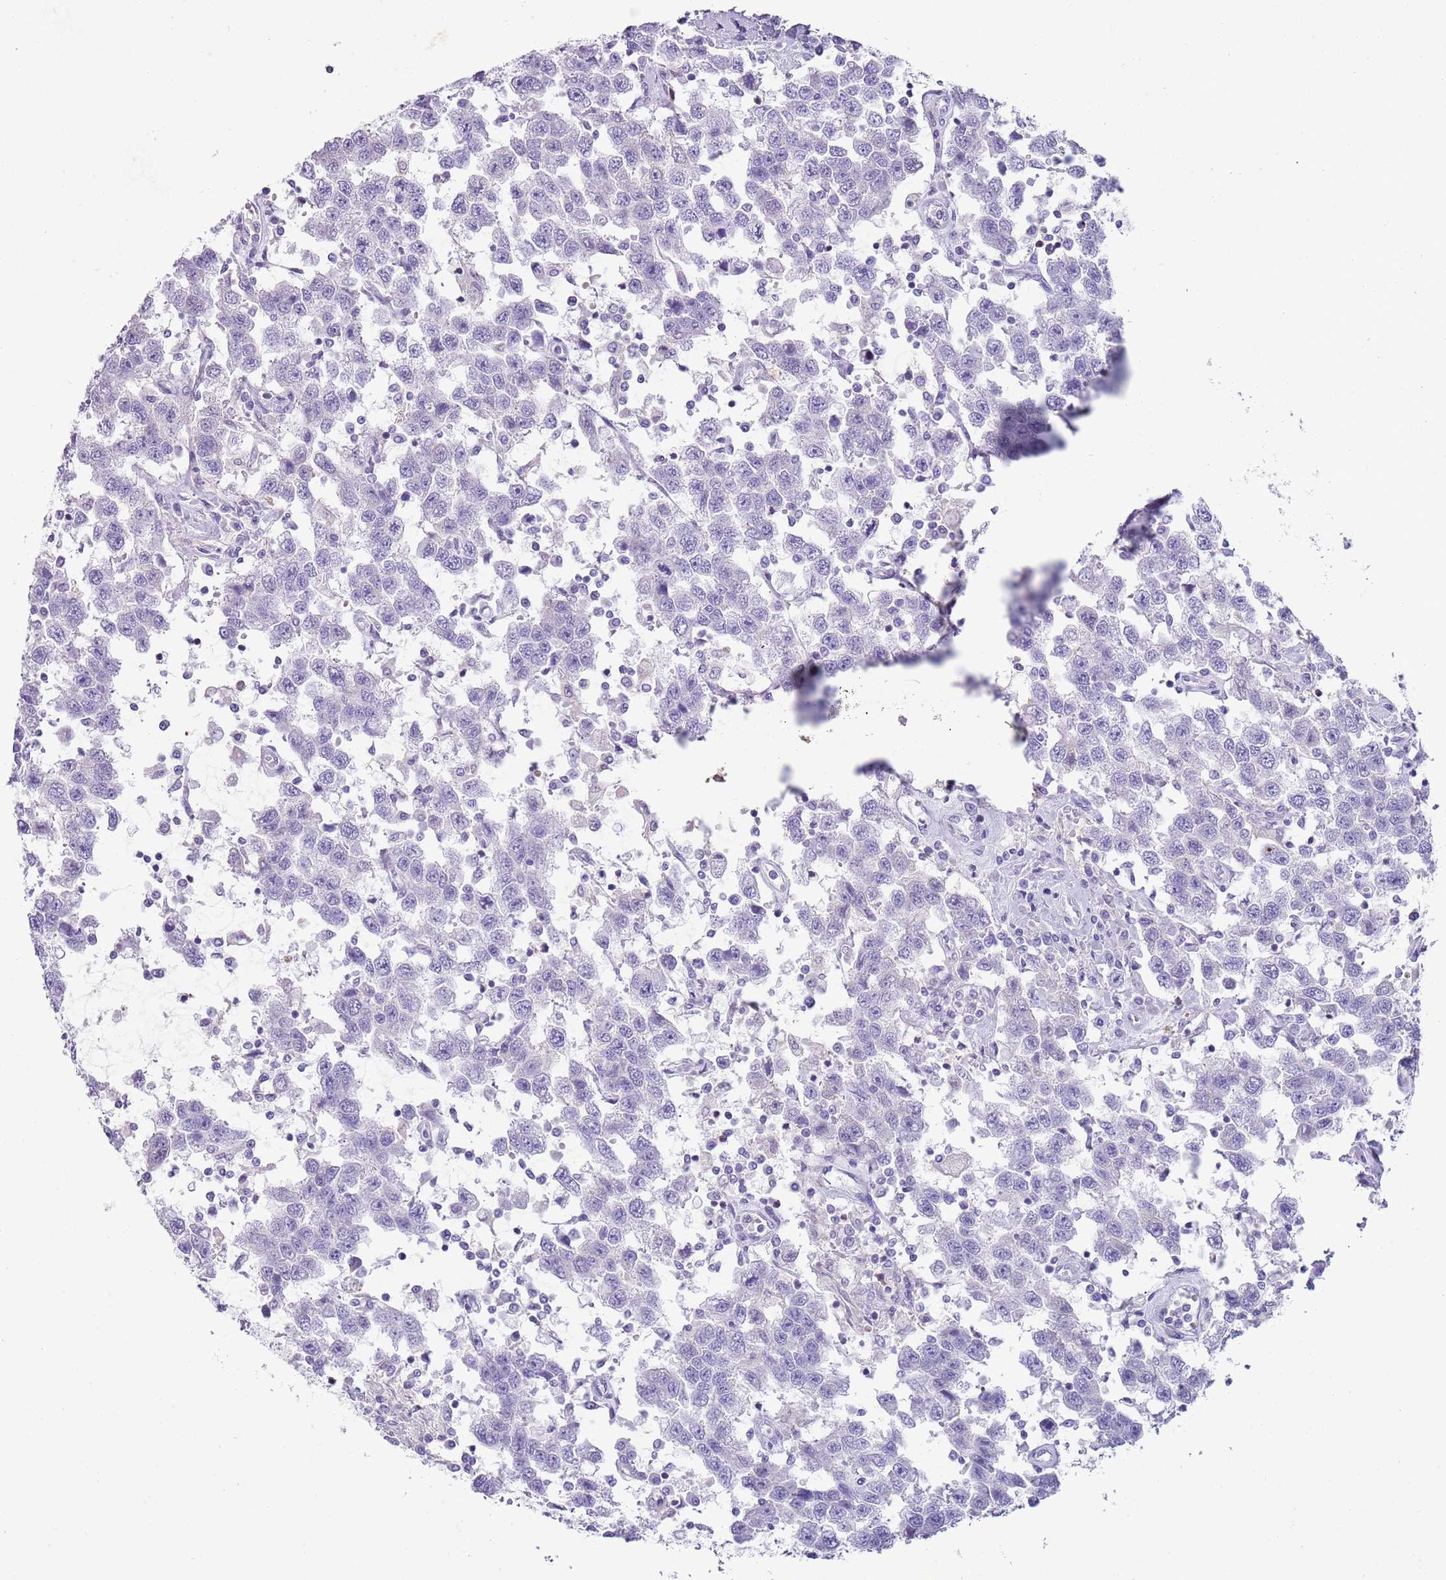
{"staining": {"intensity": "negative", "quantity": "none", "location": "none"}, "tissue": "testis cancer", "cell_type": "Tumor cells", "image_type": "cancer", "snomed": [{"axis": "morphology", "description": "Seminoma, NOS"}, {"axis": "topography", "description": "Testis"}], "caption": "Photomicrograph shows no significant protein expression in tumor cells of seminoma (testis).", "gene": "NBPF20", "patient": {"sex": "male", "age": 41}}